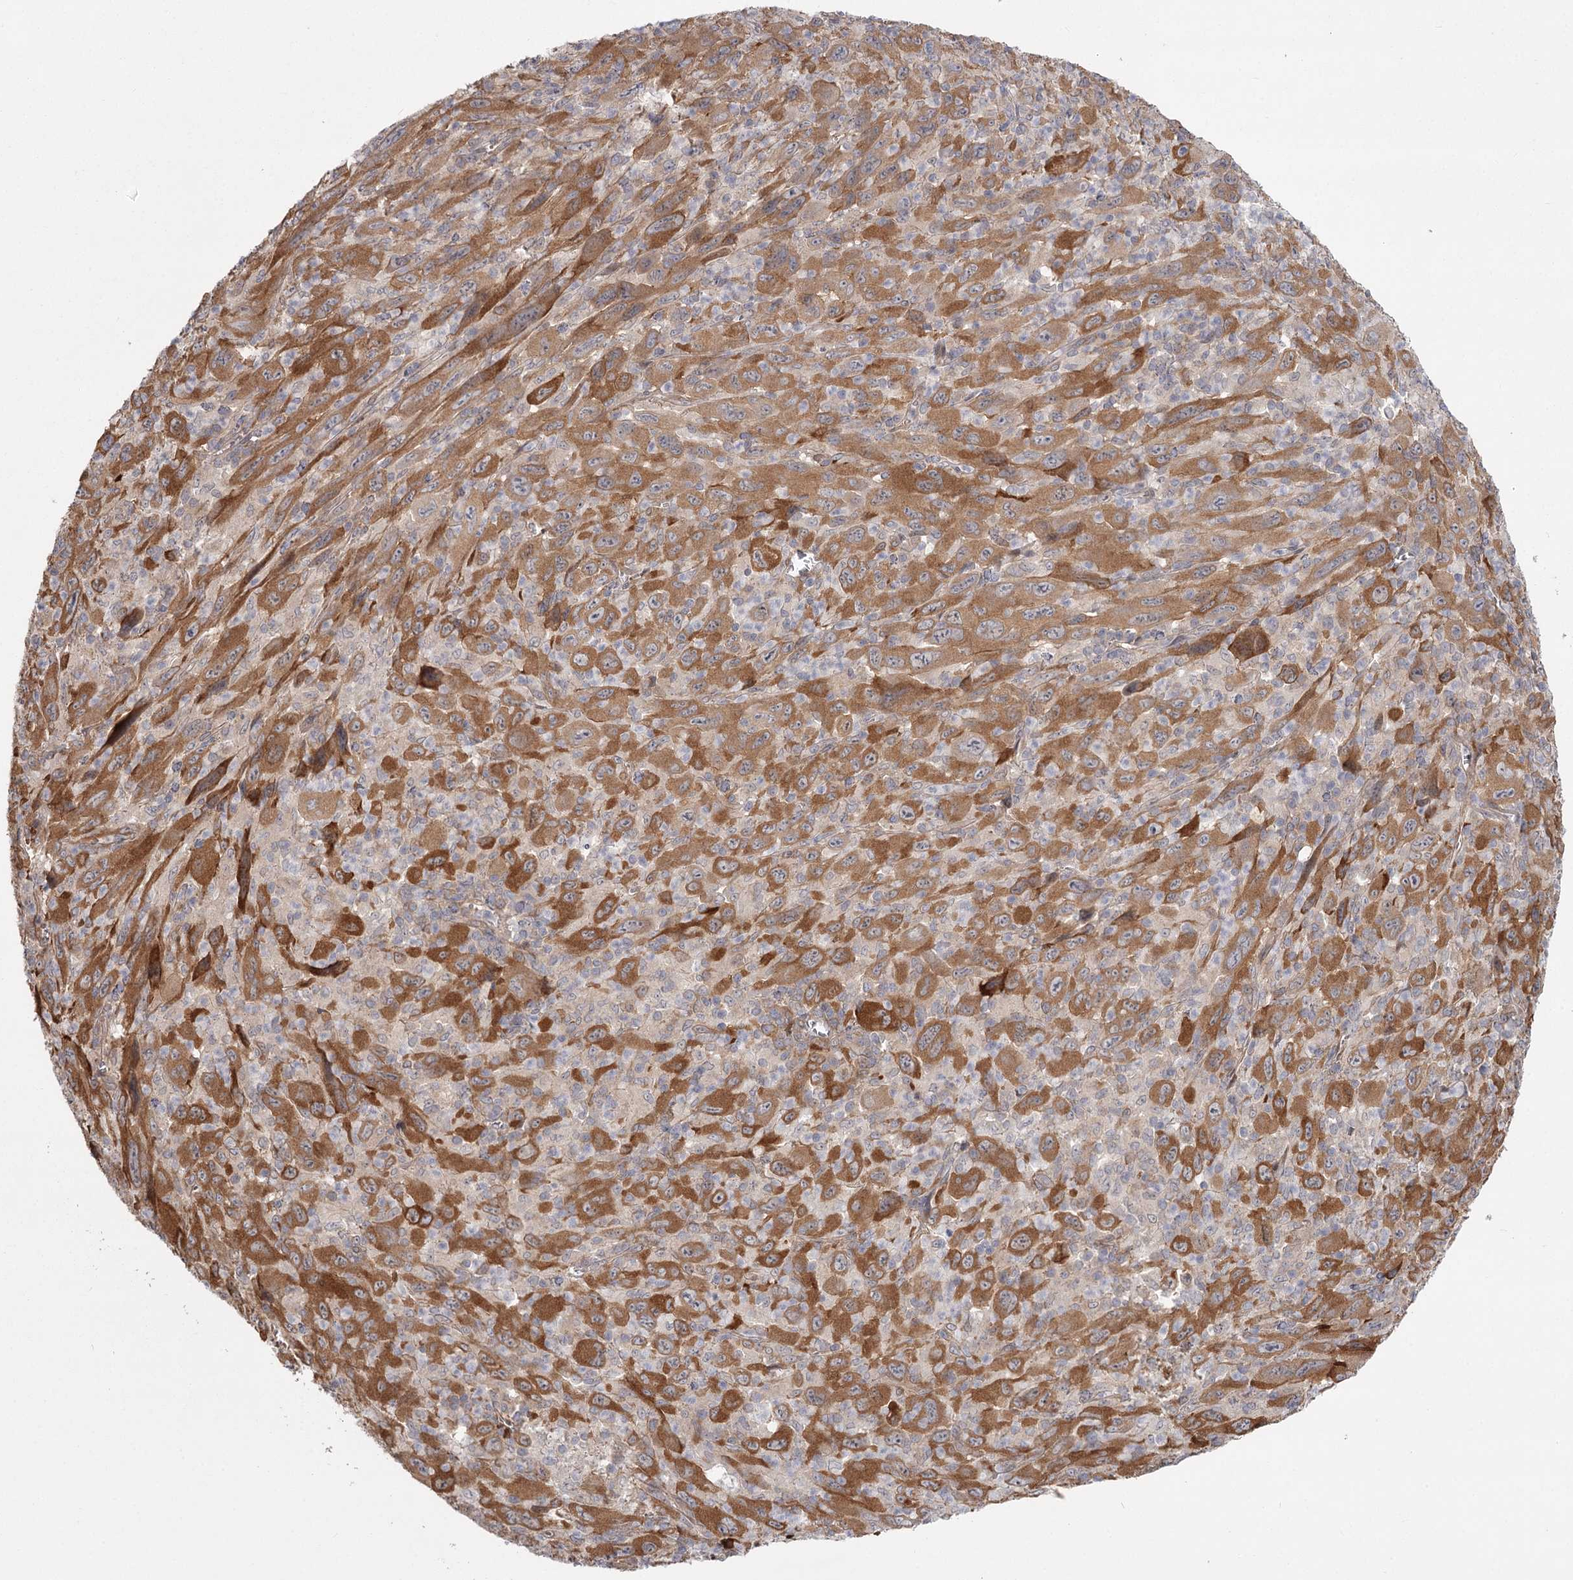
{"staining": {"intensity": "moderate", "quantity": ">75%", "location": "cytoplasmic/membranous"}, "tissue": "melanoma", "cell_type": "Tumor cells", "image_type": "cancer", "snomed": [{"axis": "morphology", "description": "Malignant melanoma, Metastatic site"}, {"axis": "topography", "description": "Skin"}], "caption": "Protein positivity by immunohistochemistry reveals moderate cytoplasmic/membranous expression in about >75% of tumor cells in malignant melanoma (metastatic site). The protein of interest is shown in brown color, while the nuclei are stained blue.", "gene": "CCNG2", "patient": {"sex": "female", "age": 56}}